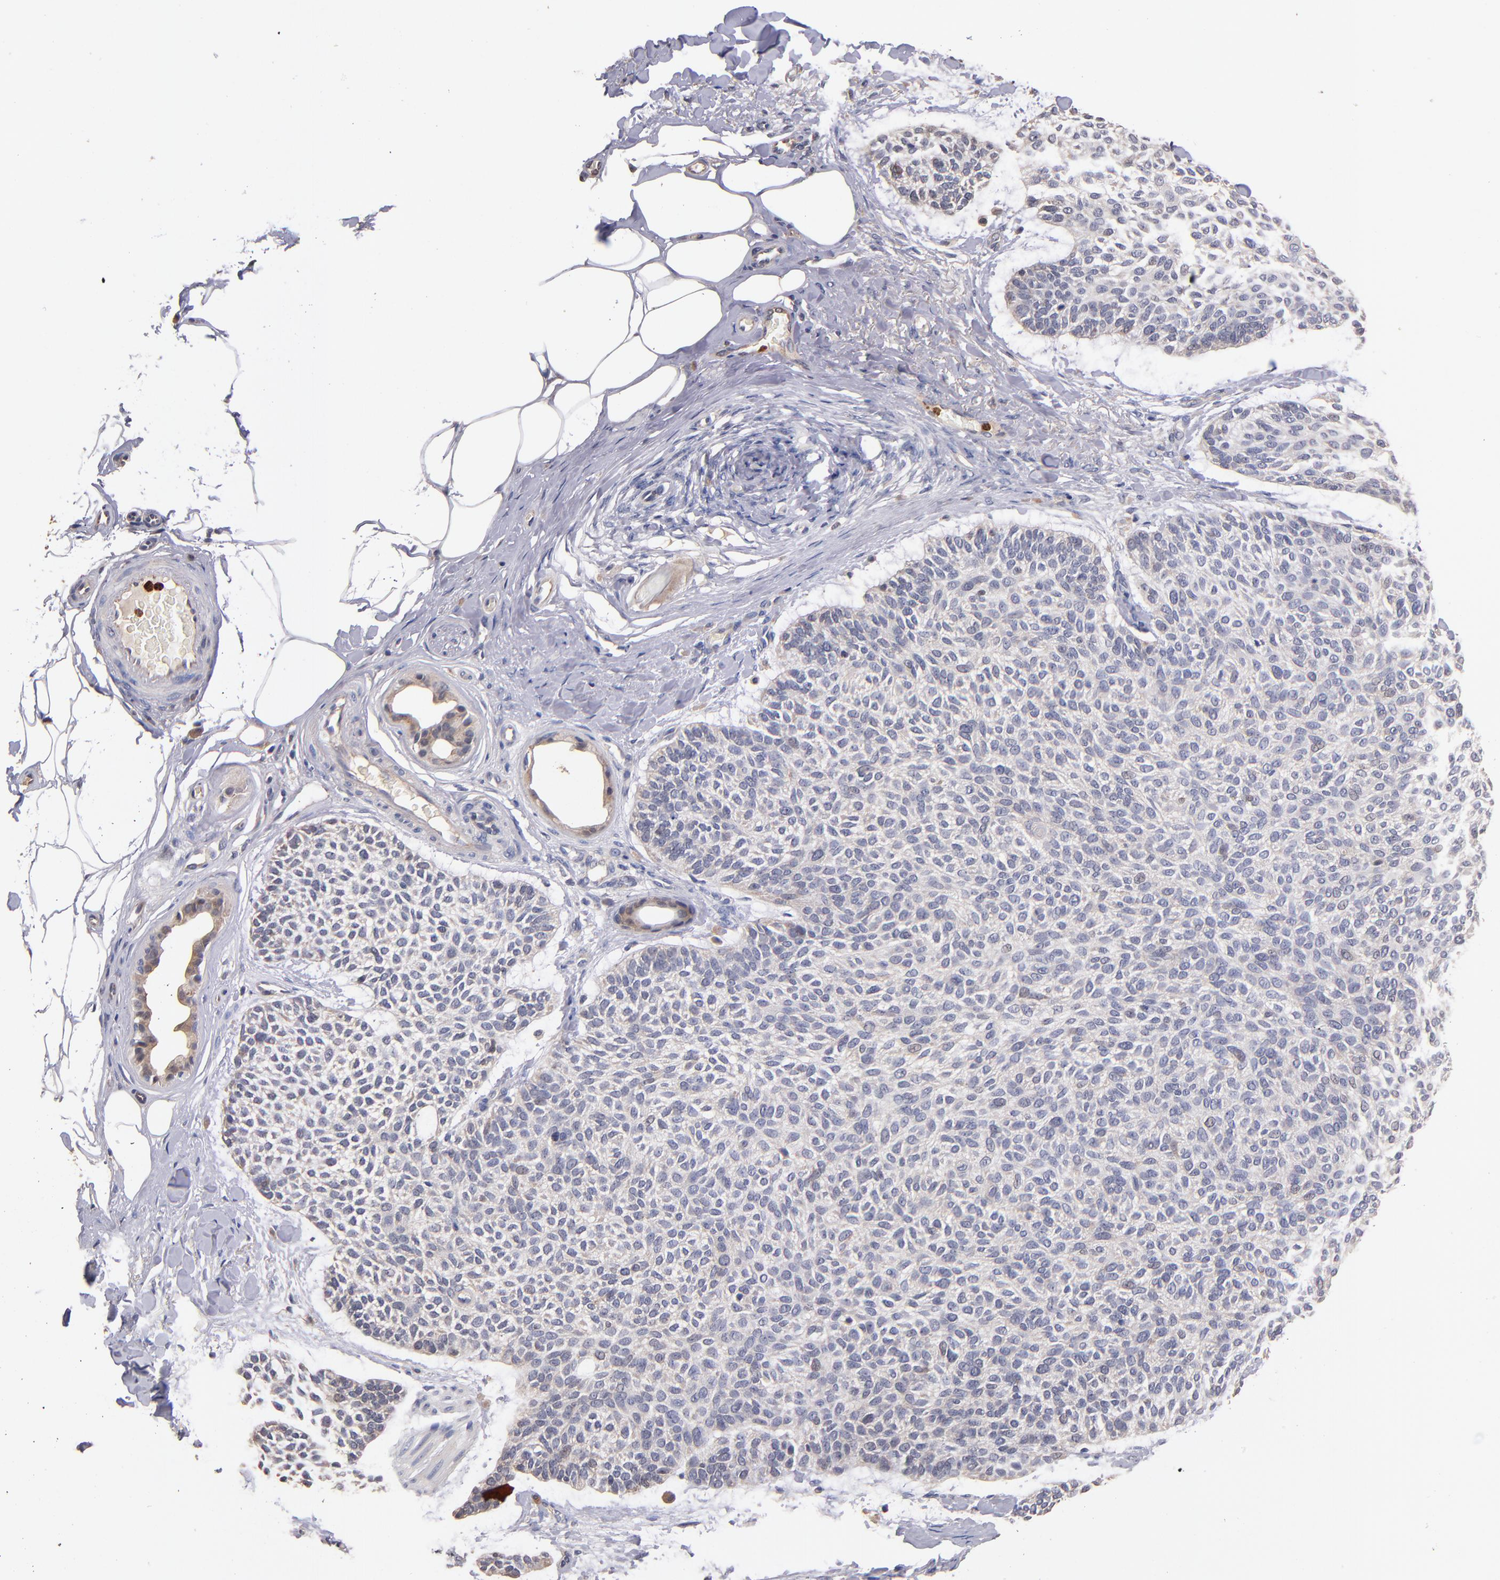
{"staining": {"intensity": "negative", "quantity": "none", "location": "none"}, "tissue": "skin cancer", "cell_type": "Tumor cells", "image_type": "cancer", "snomed": [{"axis": "morphology", "description": "Normal tissue, NOS"}, {"axis": "morphology", "description": "Basal cell carcinoma"}, {"axis": "topography", "description": "Skin"}], "caption": "An image of skin basal cell carcinoma stained for a protein shows no brown staining in tumor cells.", "gene": "TTLL12", "patient": {"sex": "female", "age": 70}}